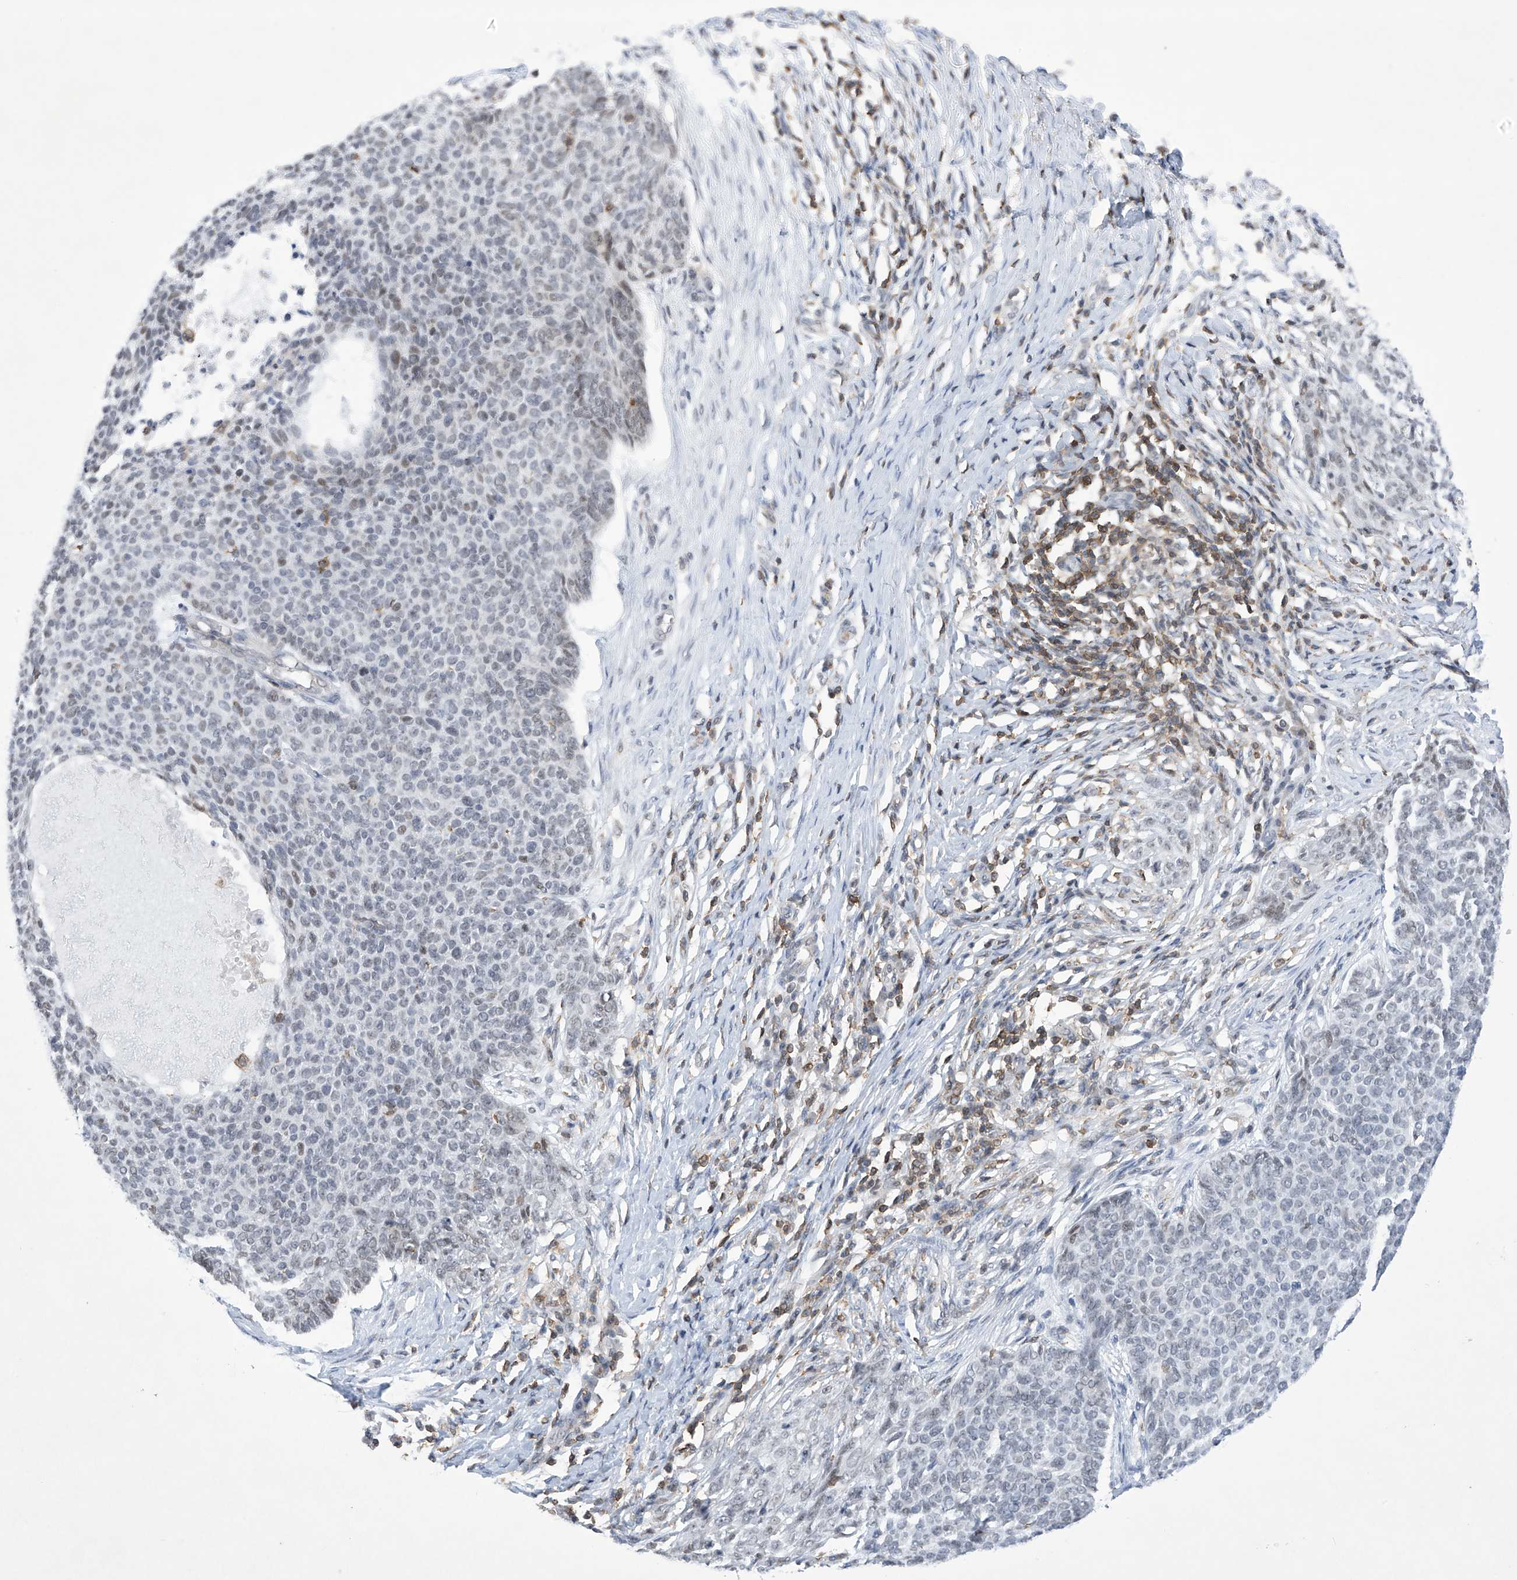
{"staining": {"intensity": "negative", "quantity": "none", "location": "none"}, "tissue": "skin cancer", "cell_type": "Tumor cells", "image_type": "cancer", "snomed": [{"axis": "morphology", "description": "Normal tissue, NOS"}, {"axis": "morphology", "description": "Basal cell carcinoma"}, {"axis": "topography", "description": "Skin"}], "caption": "Tumor cells are negative for brown protein staining in basal cell carcinoma (skin). (Immunohistochemistry, brightfield microscopy, high magnification).", "gene": "MSL3", "patient": {"sex": "male", "age": 50}}